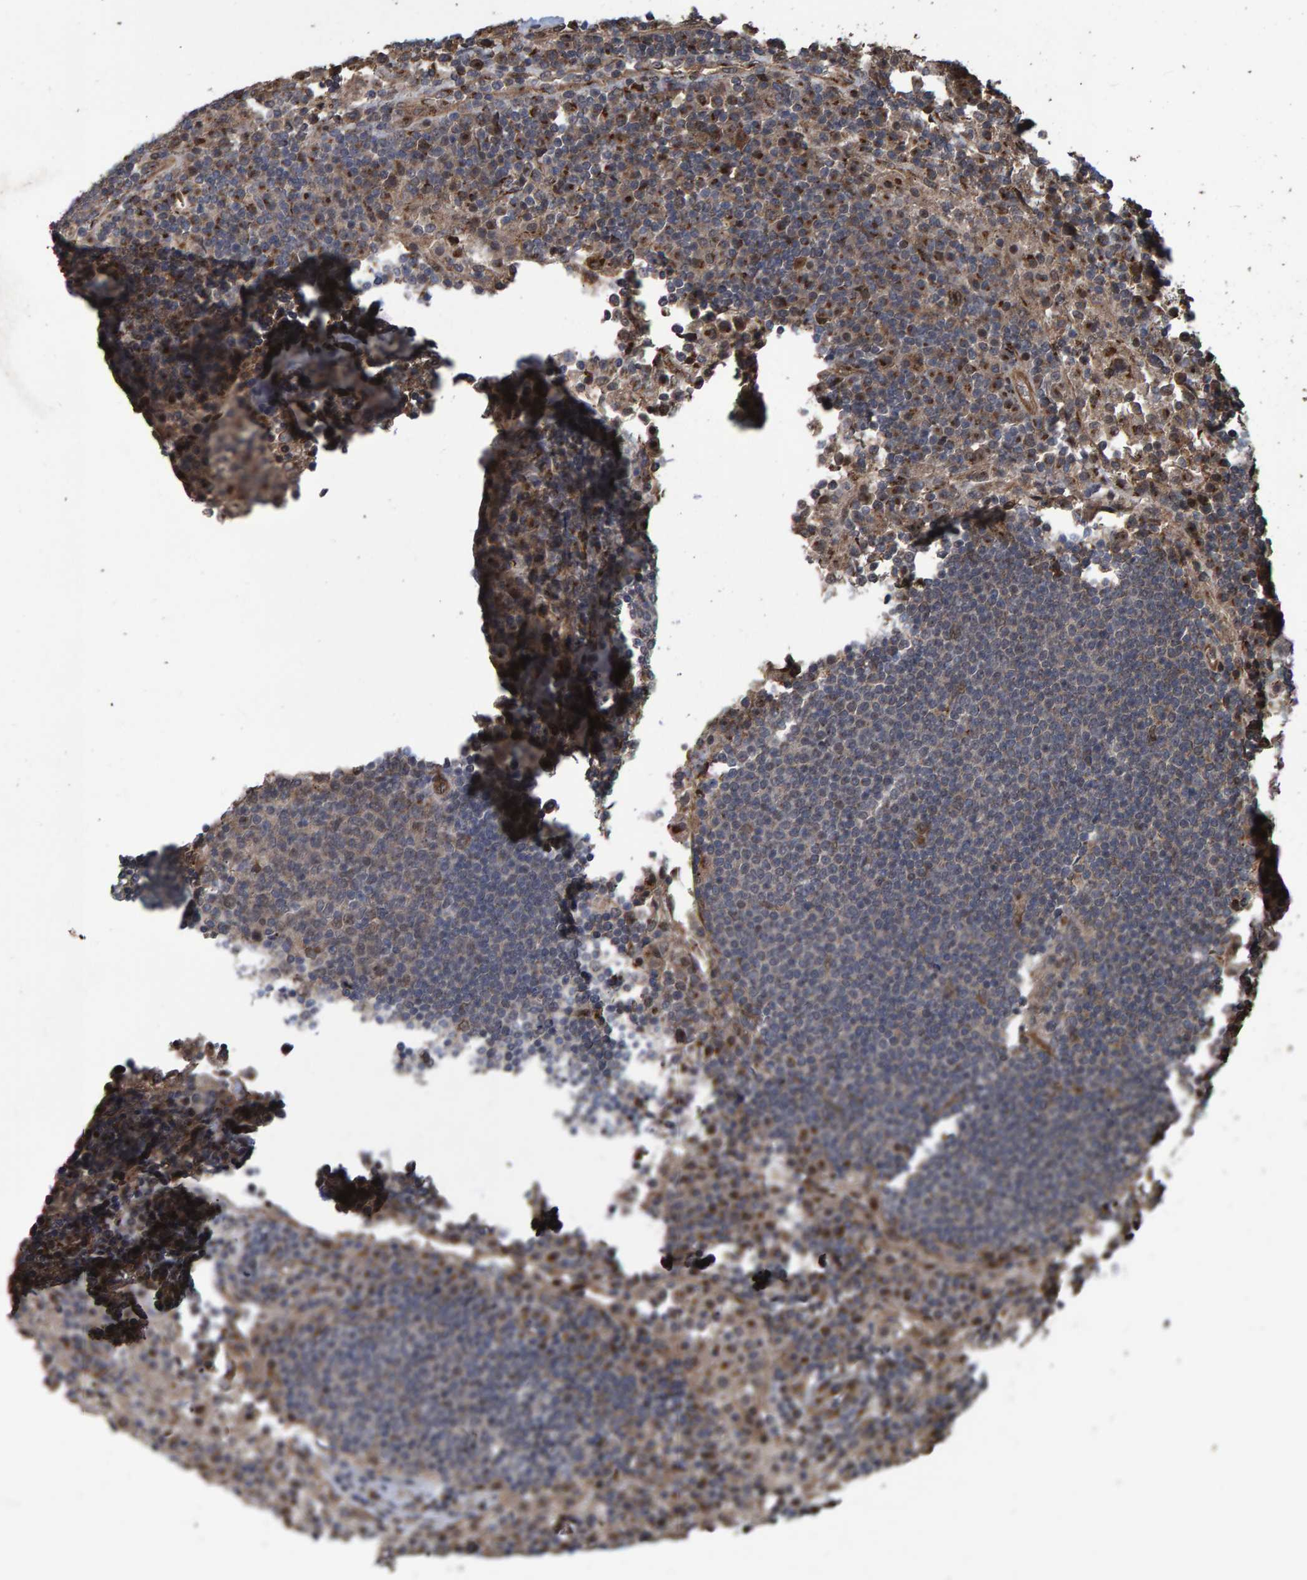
{"staining": {"intensity": "moderate", "quantity": "<25%", "location": "cytoplasmic/membranous"}, "tissue": "lymph node", "cell_type": "Non-germinal center cells", "image_type": "normal", "snomed": [{"axis": "morphology", "description": "Normal tissue, NOS"}, {"axis": "topography", "description": "Lymph node"}], "caption": "Immunohistochemistry (IHC) staining of unremarkable lymph node, which displays low levels of moderate cytoplasmic/membranous positivity in about <25% of non-germinal center cells indicating moderate cytoplasmic/membranous protein expression. The staining was performed using DAB (brown) for protein detection and nuclei were counterstained in hematoxylin (blue).", "gene": "TRIM68", "patient": {"sex": "female", "age": 53}}